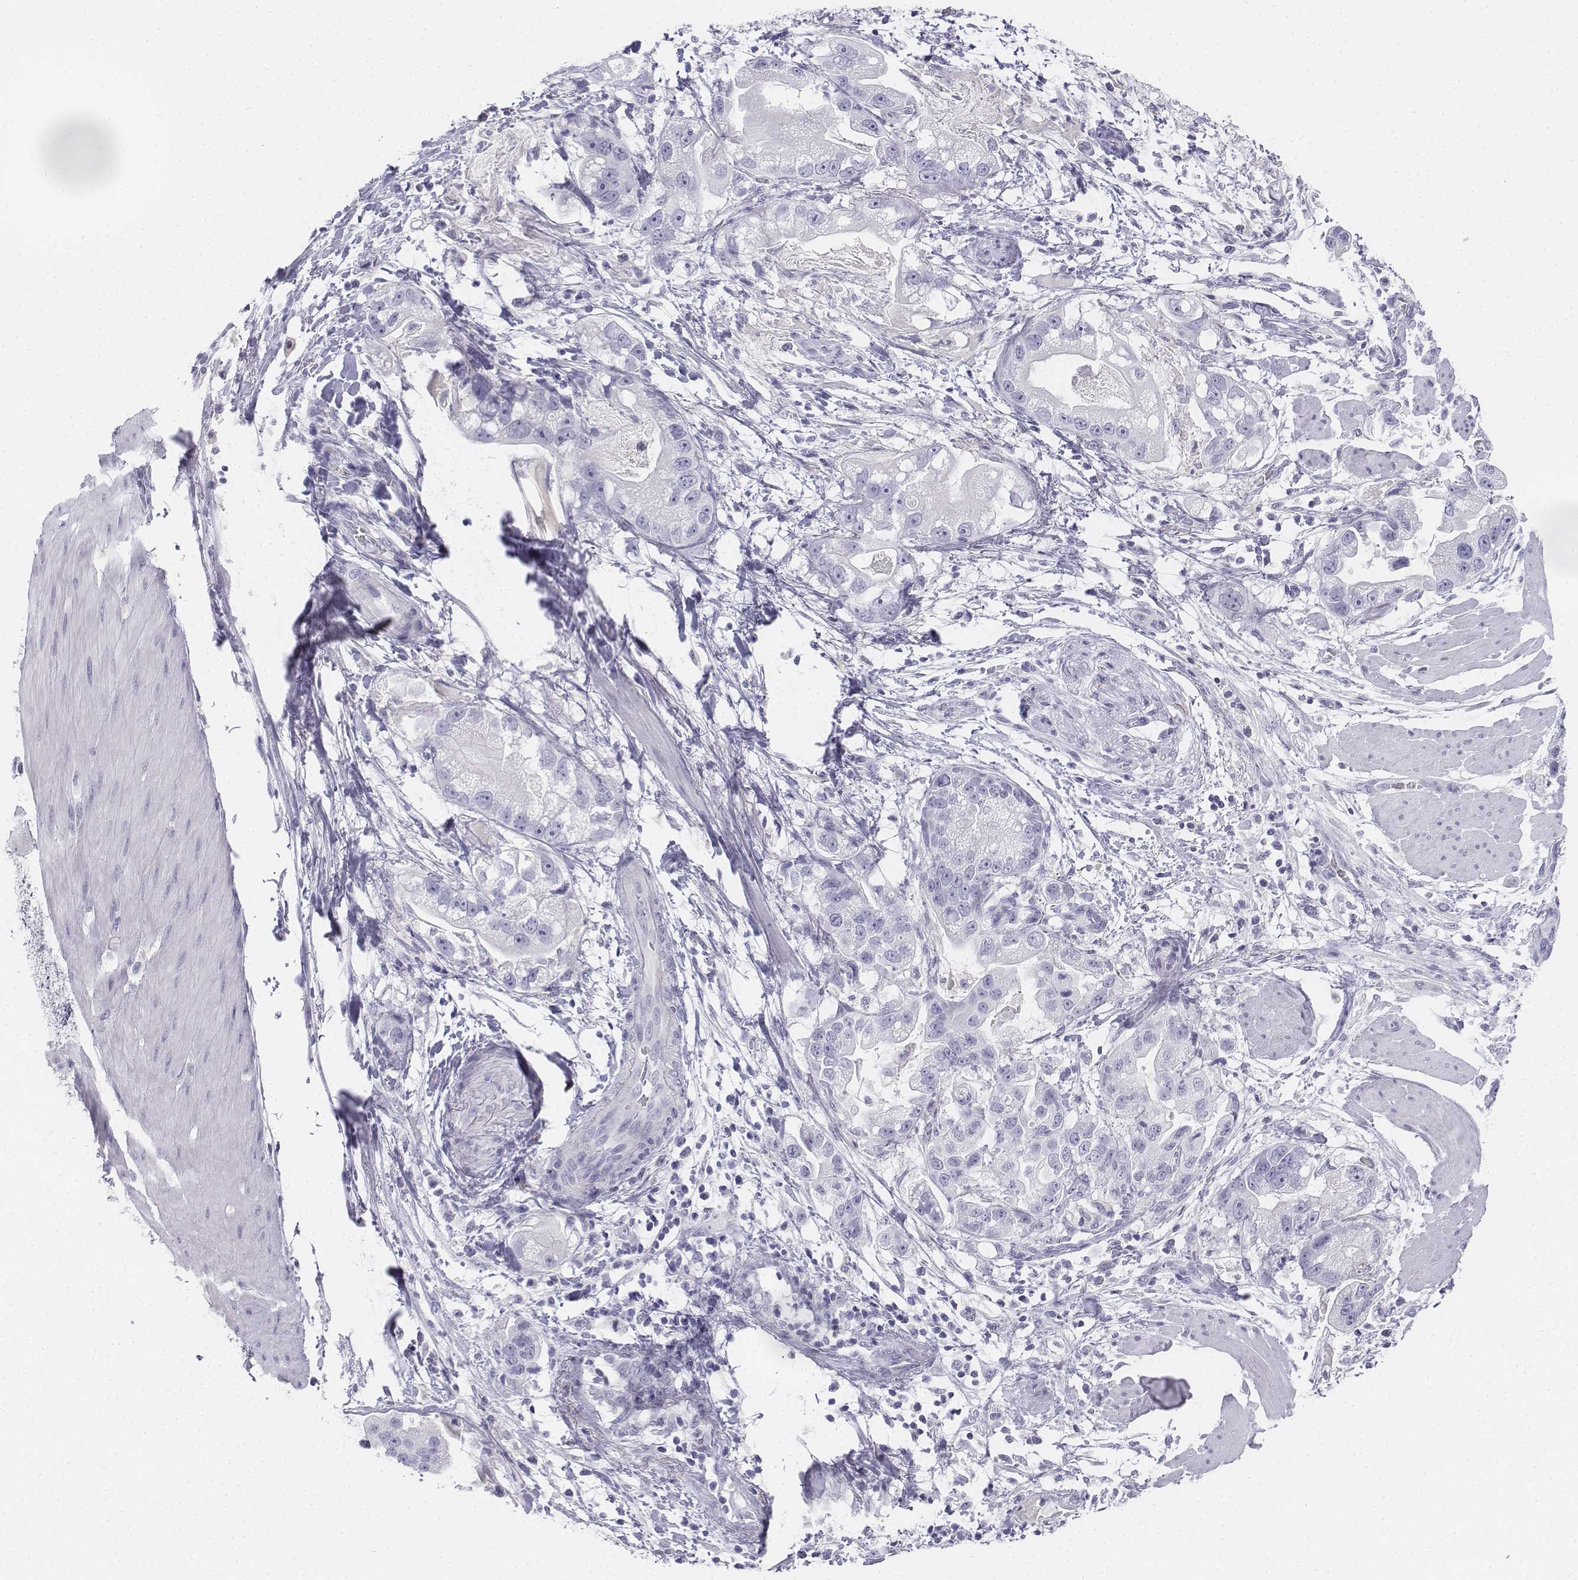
{"staining": {"intensity": "negative", "quantity": "none", "location": "none"}, "tissue": "stomach cancer", "cell_type": "Tumor cells", "image_type": "cancer", "snomed": [{"axis": "morphology", "description": "Adenocarcinoma, NOS"}, {"axis": "topography", "description": "Stomach"}], "caption": "Tumor cells are negative for protein expression in human stomach cancer.", "gene": "TH", "patient": {"sex": "male", "age": 59}}